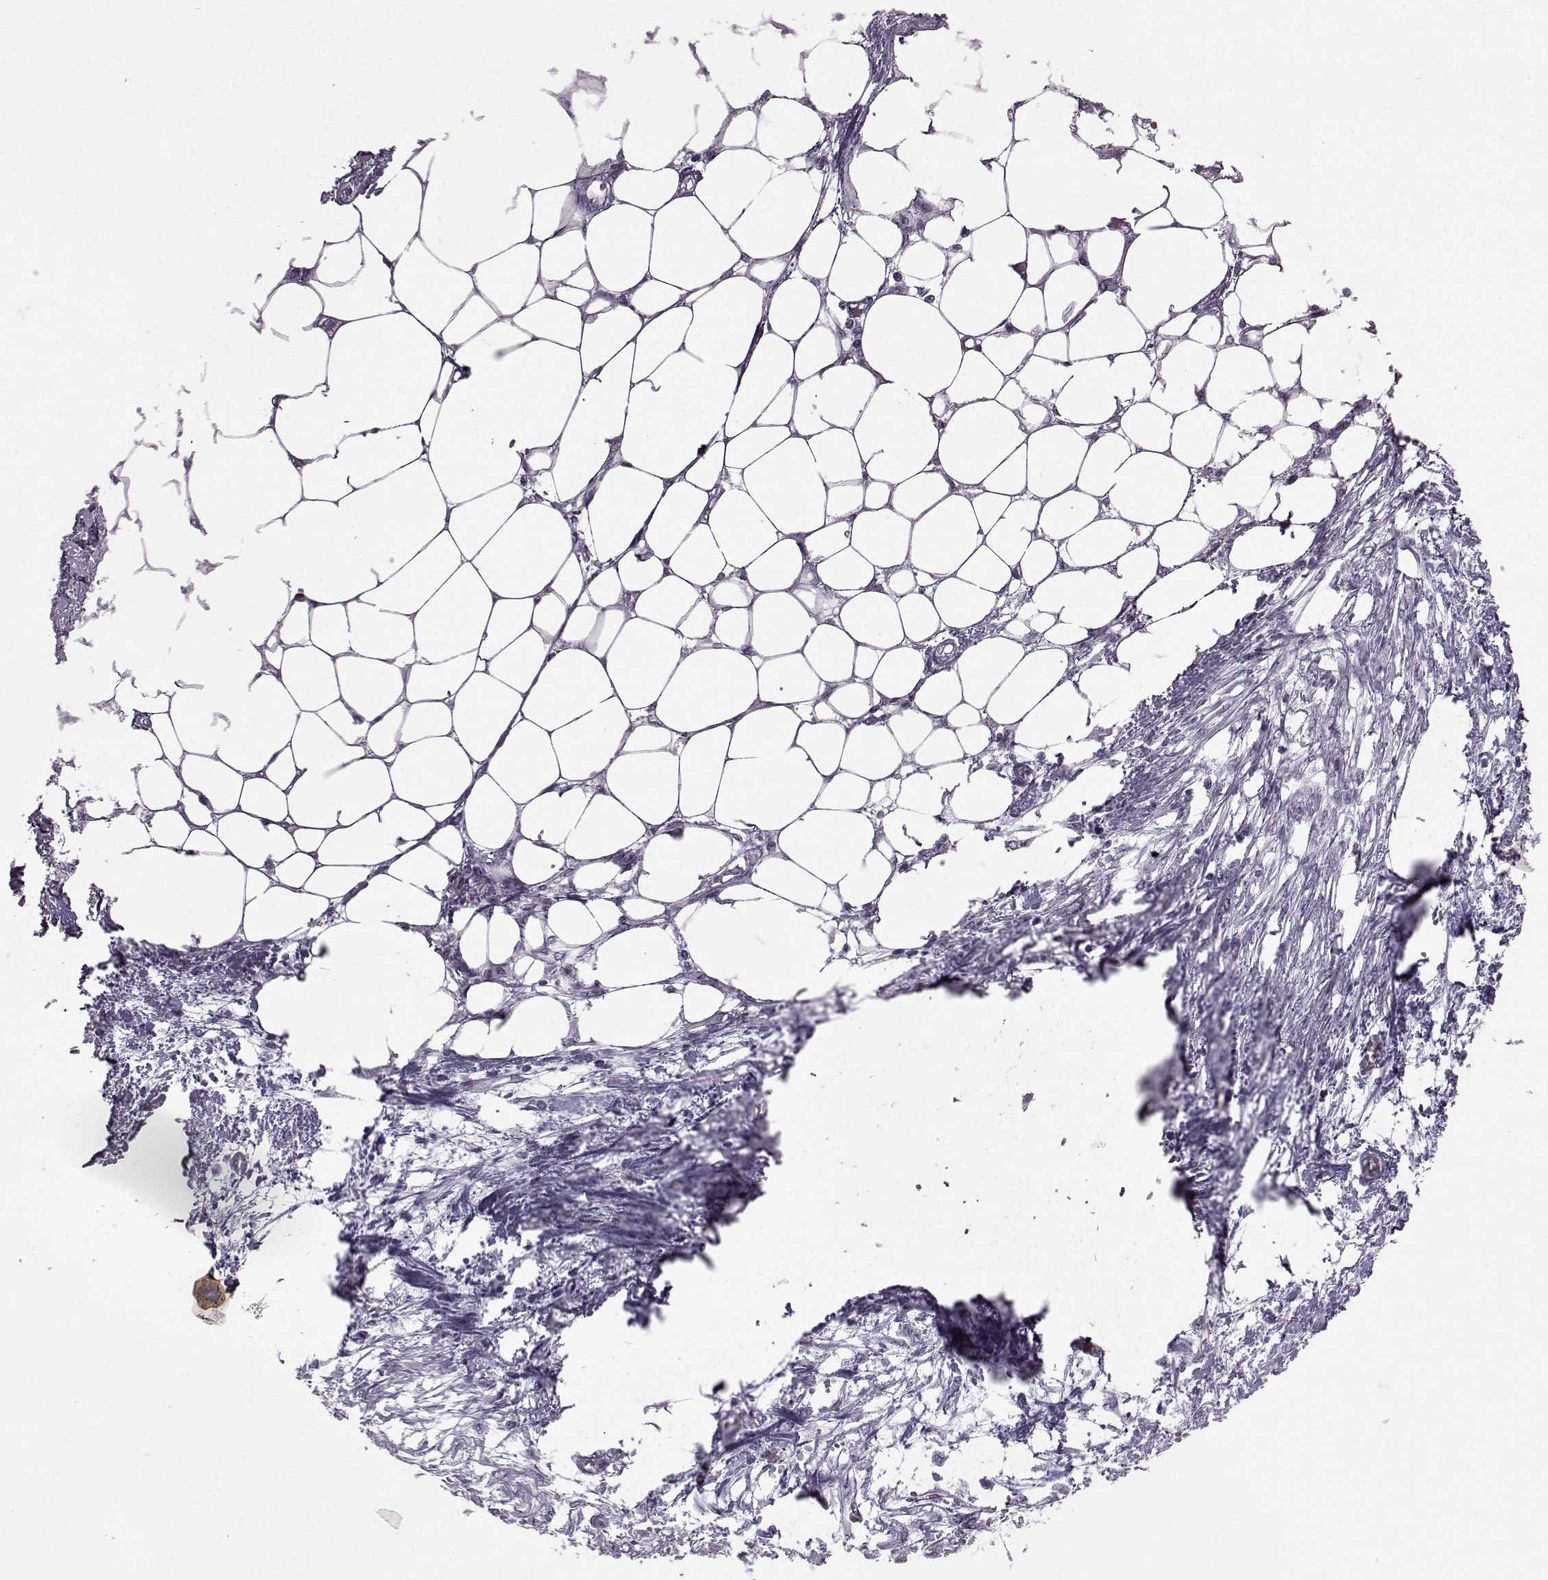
{"staining": {"intensity": "negative", "quantity": "none", "location": "none"}, "tissue": "endometrial cancer", "cell_type": "Tumor cells", "image_type": "cancer", "snomed": [{"axis": "morphology", "description": "Adenocarcinoma, NOS"}, {"axis": "morphology", "description": "Adenocarcinoma, metastatic, NOS"}, {"axis": "topography", "description": "Adipose tissue"}, {"axis": "topography", "description": "Endometrium"}], "caption": "Endometrial cancer (metastatic adenocarcinoma) was stained to show a protein in brown. There is no significant positivity in tumor cells.", "gene": "SLC28A2", "patient": {"sex": "female", "age": 67}}